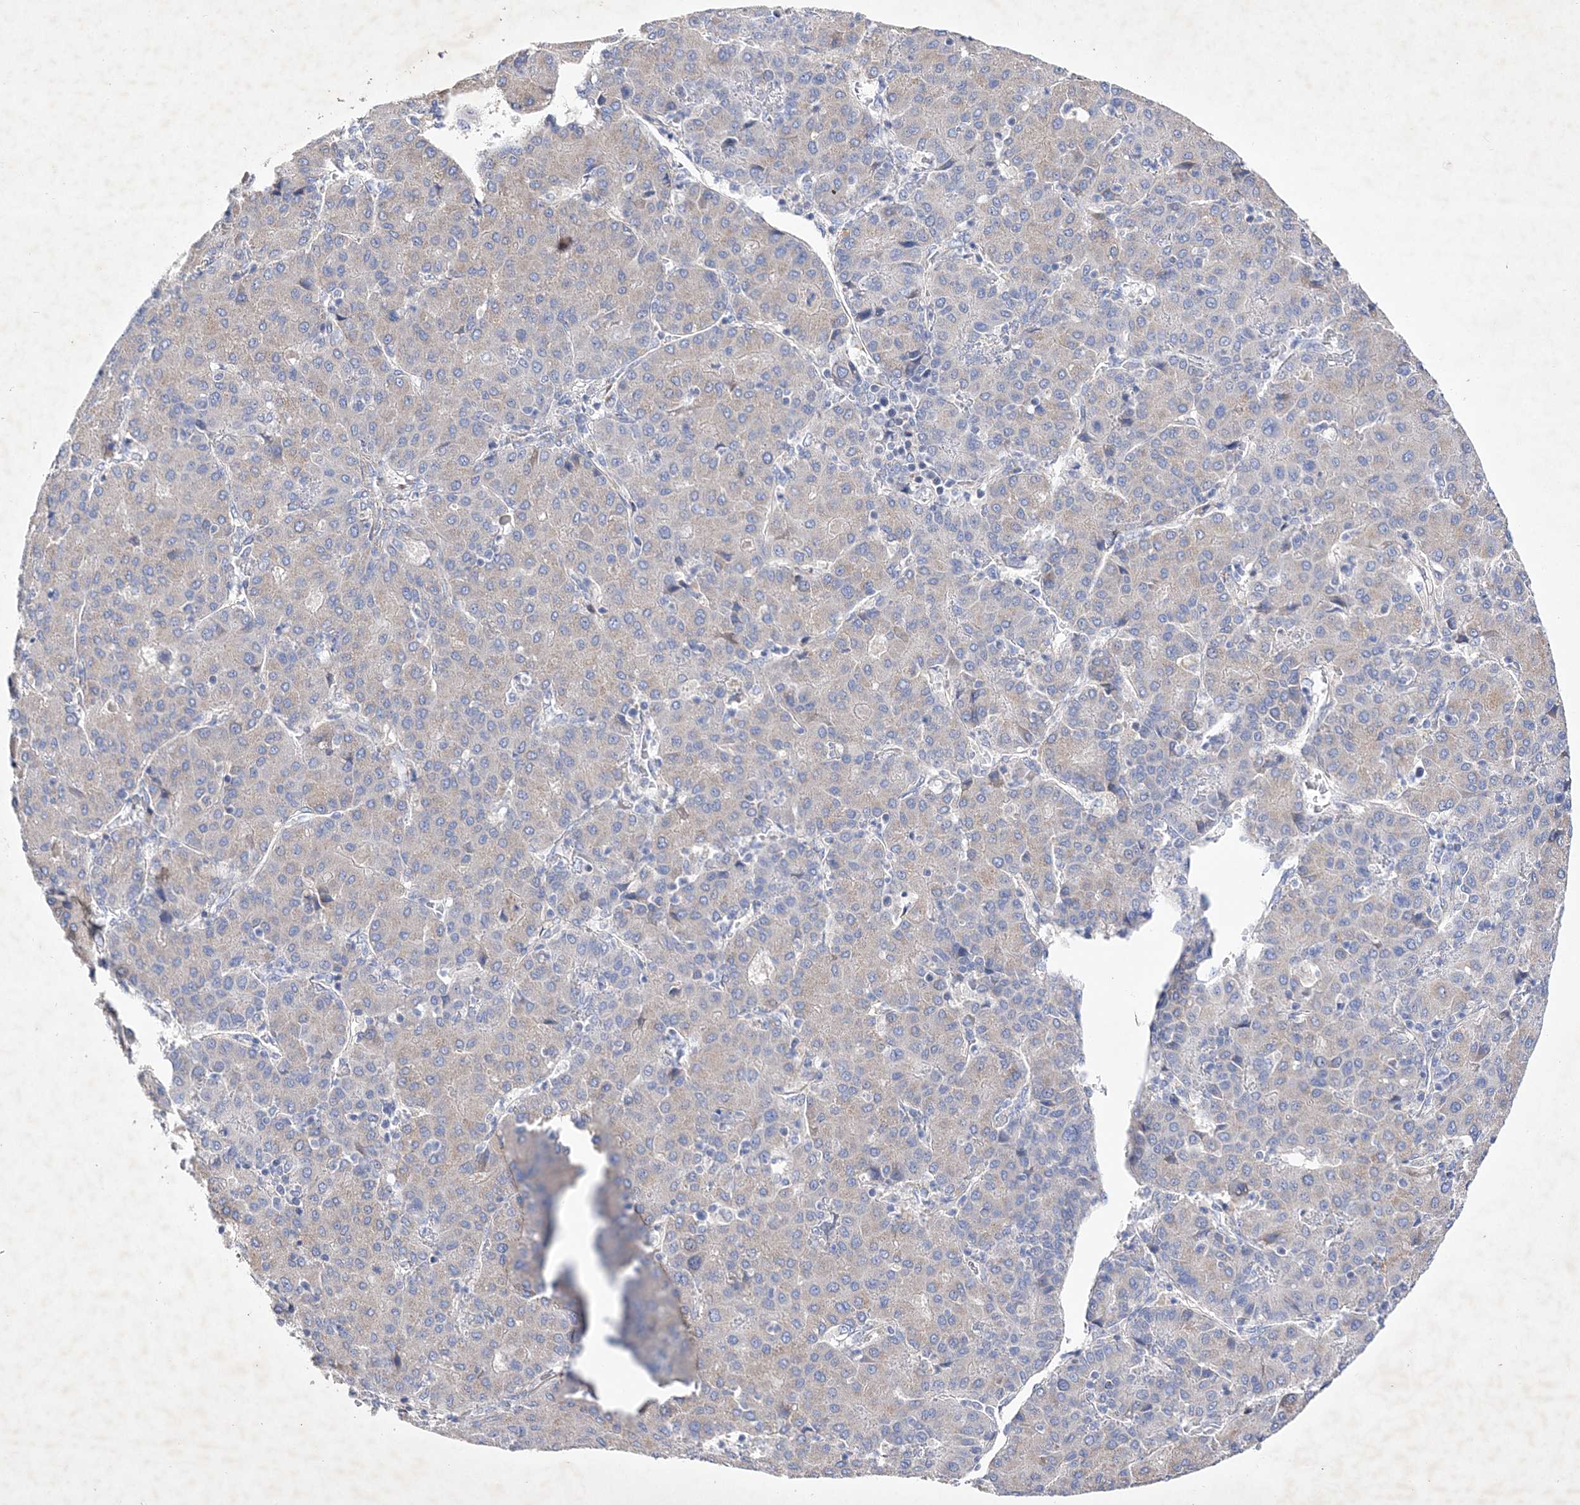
{"staining": {"intensity": "weak", "quantity": "<25%", "location": "cytoplasmic/membranous"}, "tissue": "liver cancer", "cell_type": "Tumor cells", "image_type": "cancer", "snomed": [{"axis": "morphology", "description": "Carcinoma, Hepatocellular, NOS"}, {"axis": "topography", "description": "Liver"}], "caption": "Human hepatocellular carcinoma (liver) stained for a protein using immunohistochemistry (IHC) exhibits no expression in tumor cells.", "gene": "METTL8", "patient": {"sex": "male", "age": 65}}